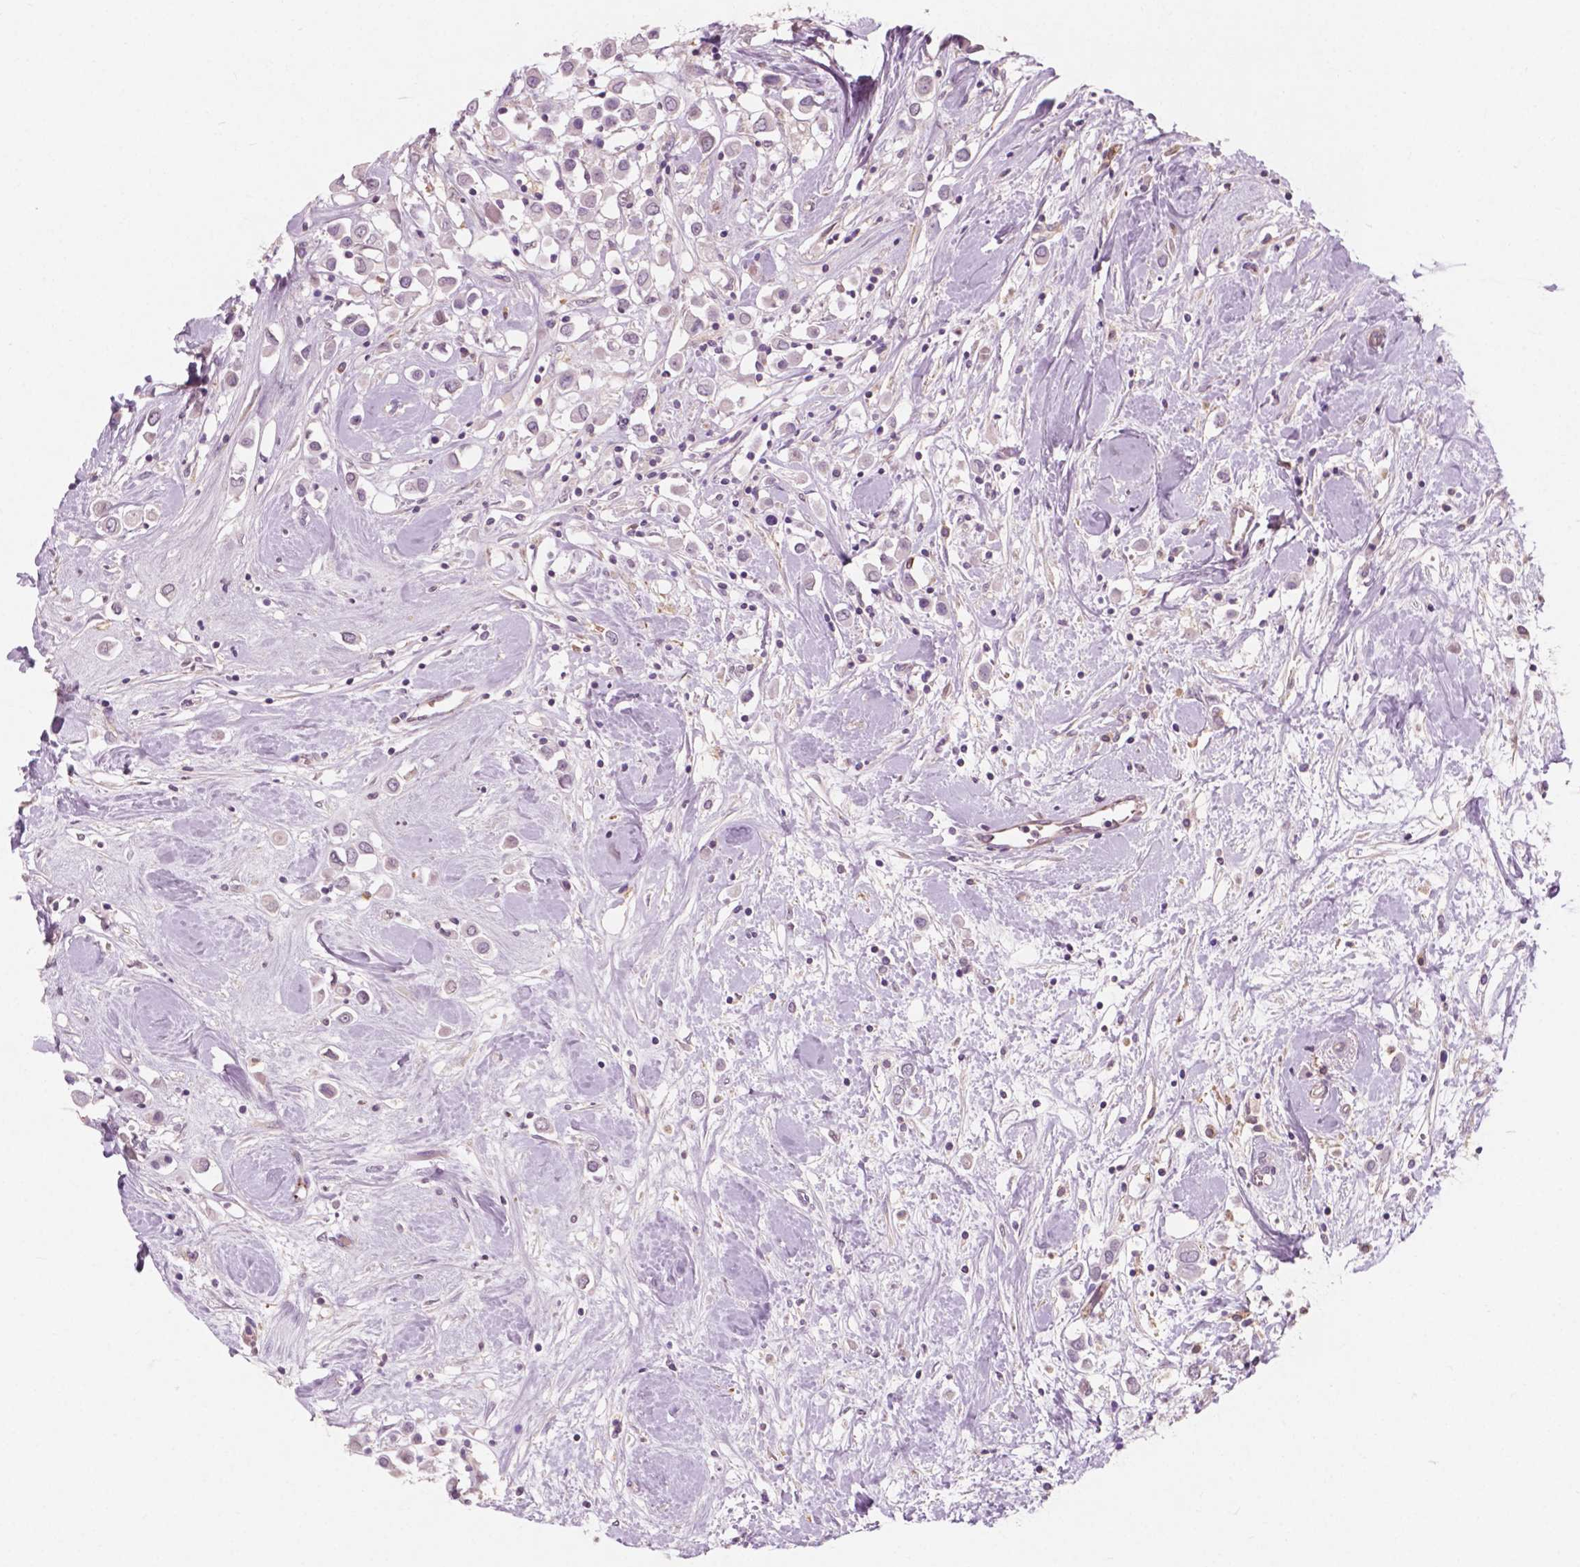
{"staining": {"intensity": "negative", "quantity": "none", "location": "none"}, "tissue": "breast cancer", "cell_type": "Tumor cells", "image_type": "cancer", "snomed": [{"axis": "morphology", "description": "Duct carcinoma"}, {"axis": "topography", "description": "Breast"}], "caption": "A micrograph of human breast cancer is negative for staining in tumor cells.", "gene": "AWAT1", "patient": {"sex": "female", "age": 61}}